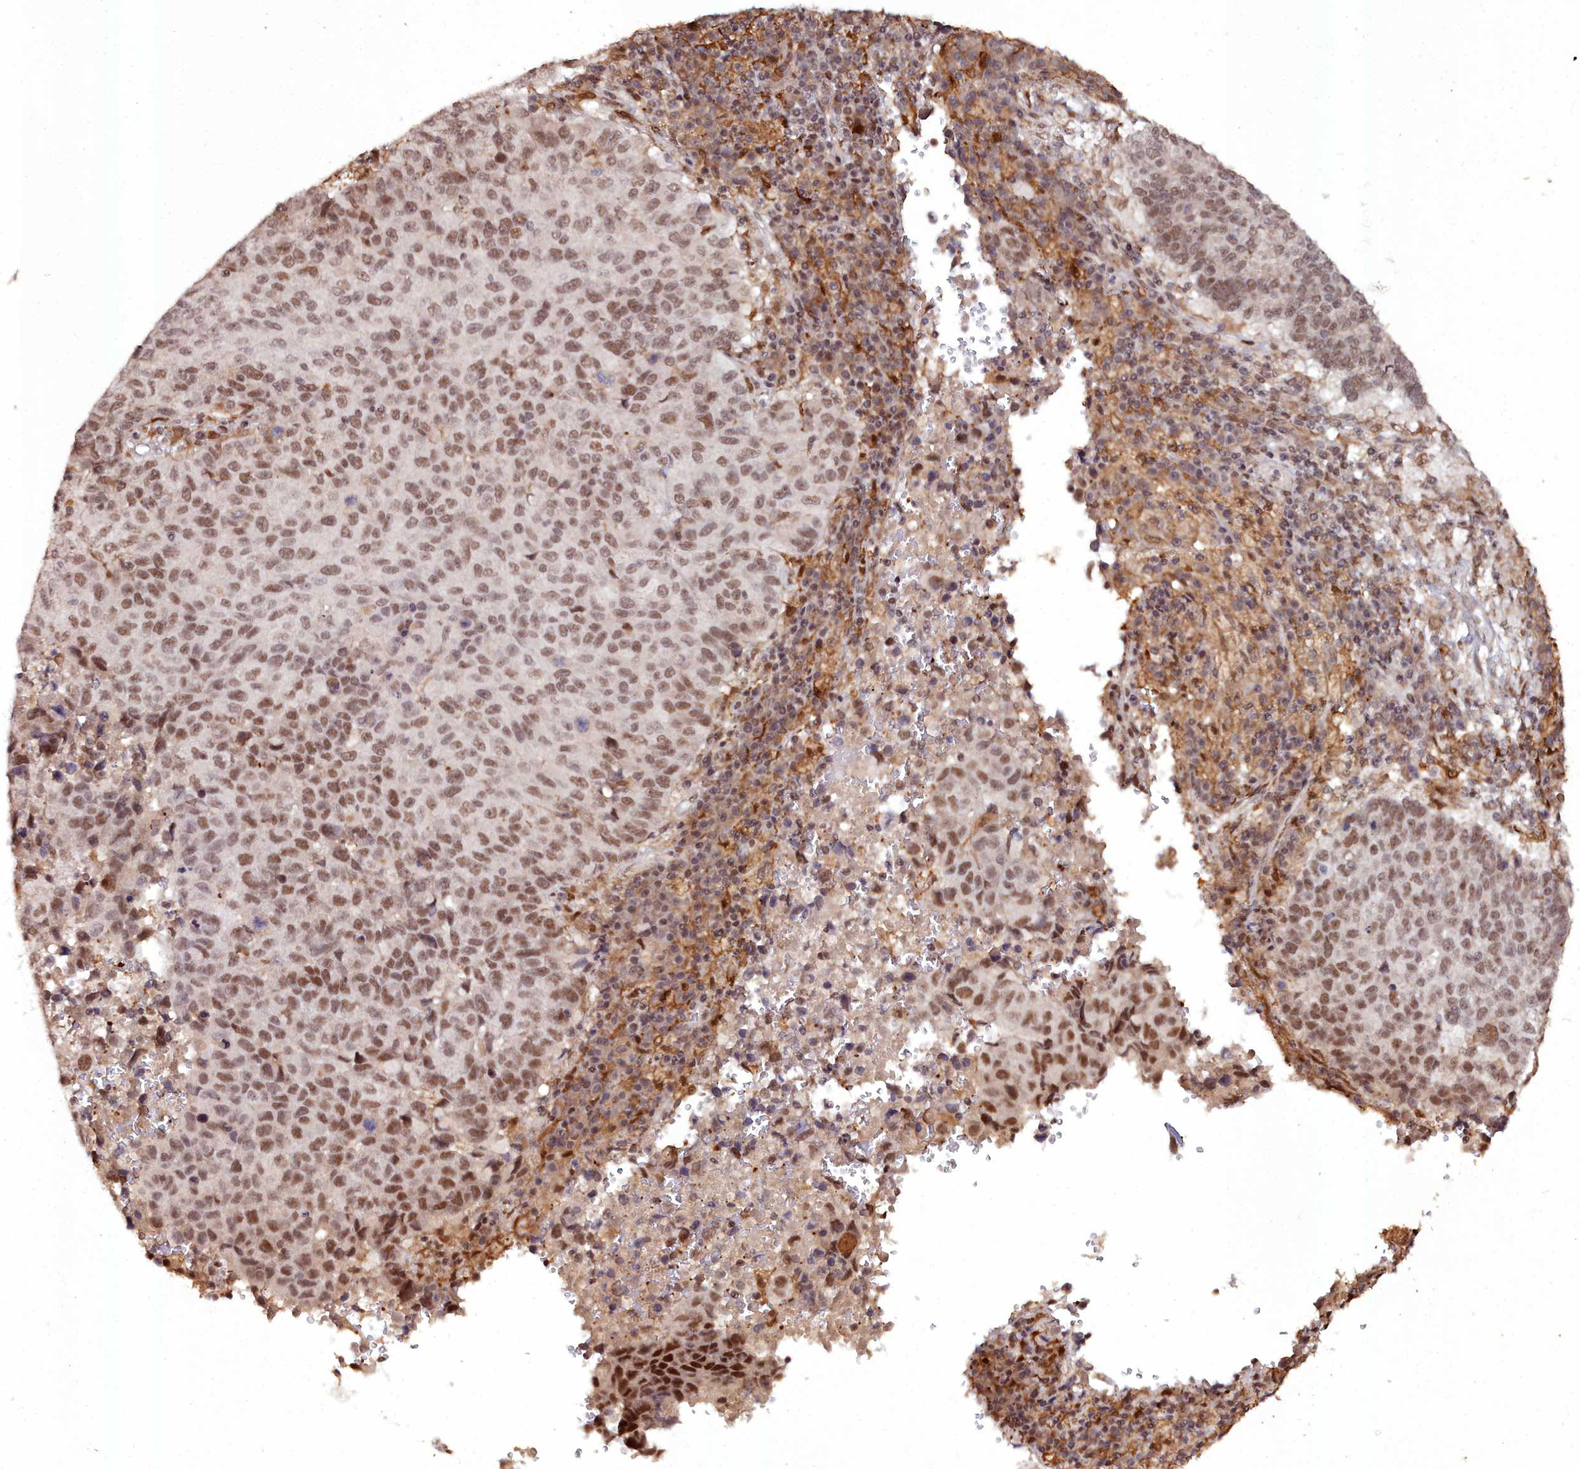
{"staining": {"intensity": "moderate", "quantity": ">75%", "location": "nuclear"}, "tissue": "lung cancer", "cell_type": "Tumor cells", "image_type": "cancer", "snomed": [{"axis": "morphology", "description": "Squamous cell carcinoma, NOS"}, {"axis": "topography", "description": "Lung"}], "caption": "Lung cancer tissue exhibits moderate nuclear staining in approximately >75% of tumor cells, visualized by immunohistochemistry.", "gene": "CXXC1", "patient": {"sex": "male", "age": 73}}